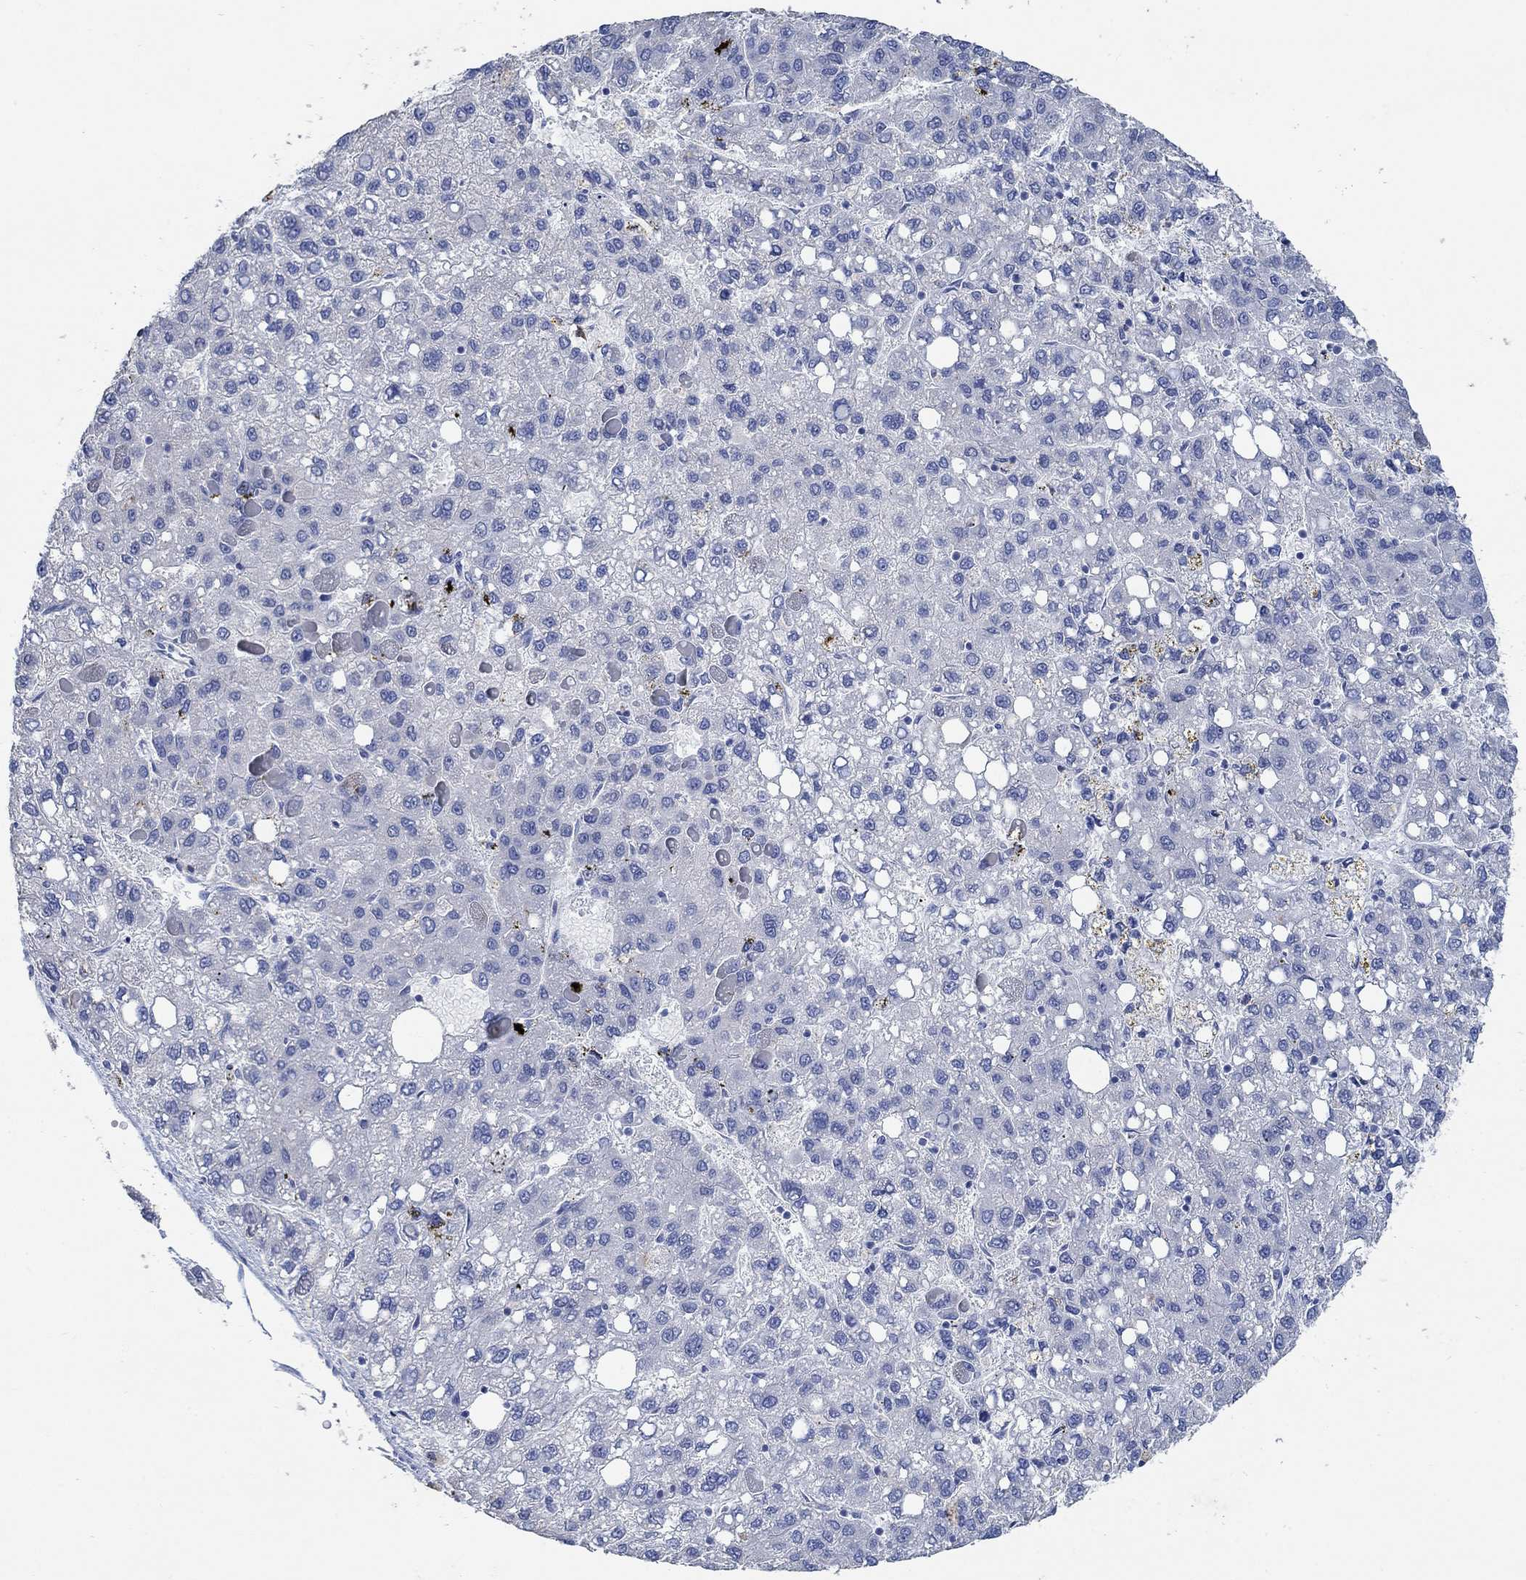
{"staining": {"intensity": "negative", "quantity": "none", "location": "none"}, "tissue": "liver cancer", "cell_type": "Tumor cells", "image_type": "cancer", "snomed": [{"axis": "morphology", "description": "Carcinoma, Hepatocellular, NOS"}, {"axis": "topography", "description": "Liver"}], "caption": "Immunohistochemistry (IHC) of human hepatocellular carcinoma (liver) shows no positivity in tumor cells.", "gene": "PPP1R17", "patient": {"sex": "female", "age": 82}}